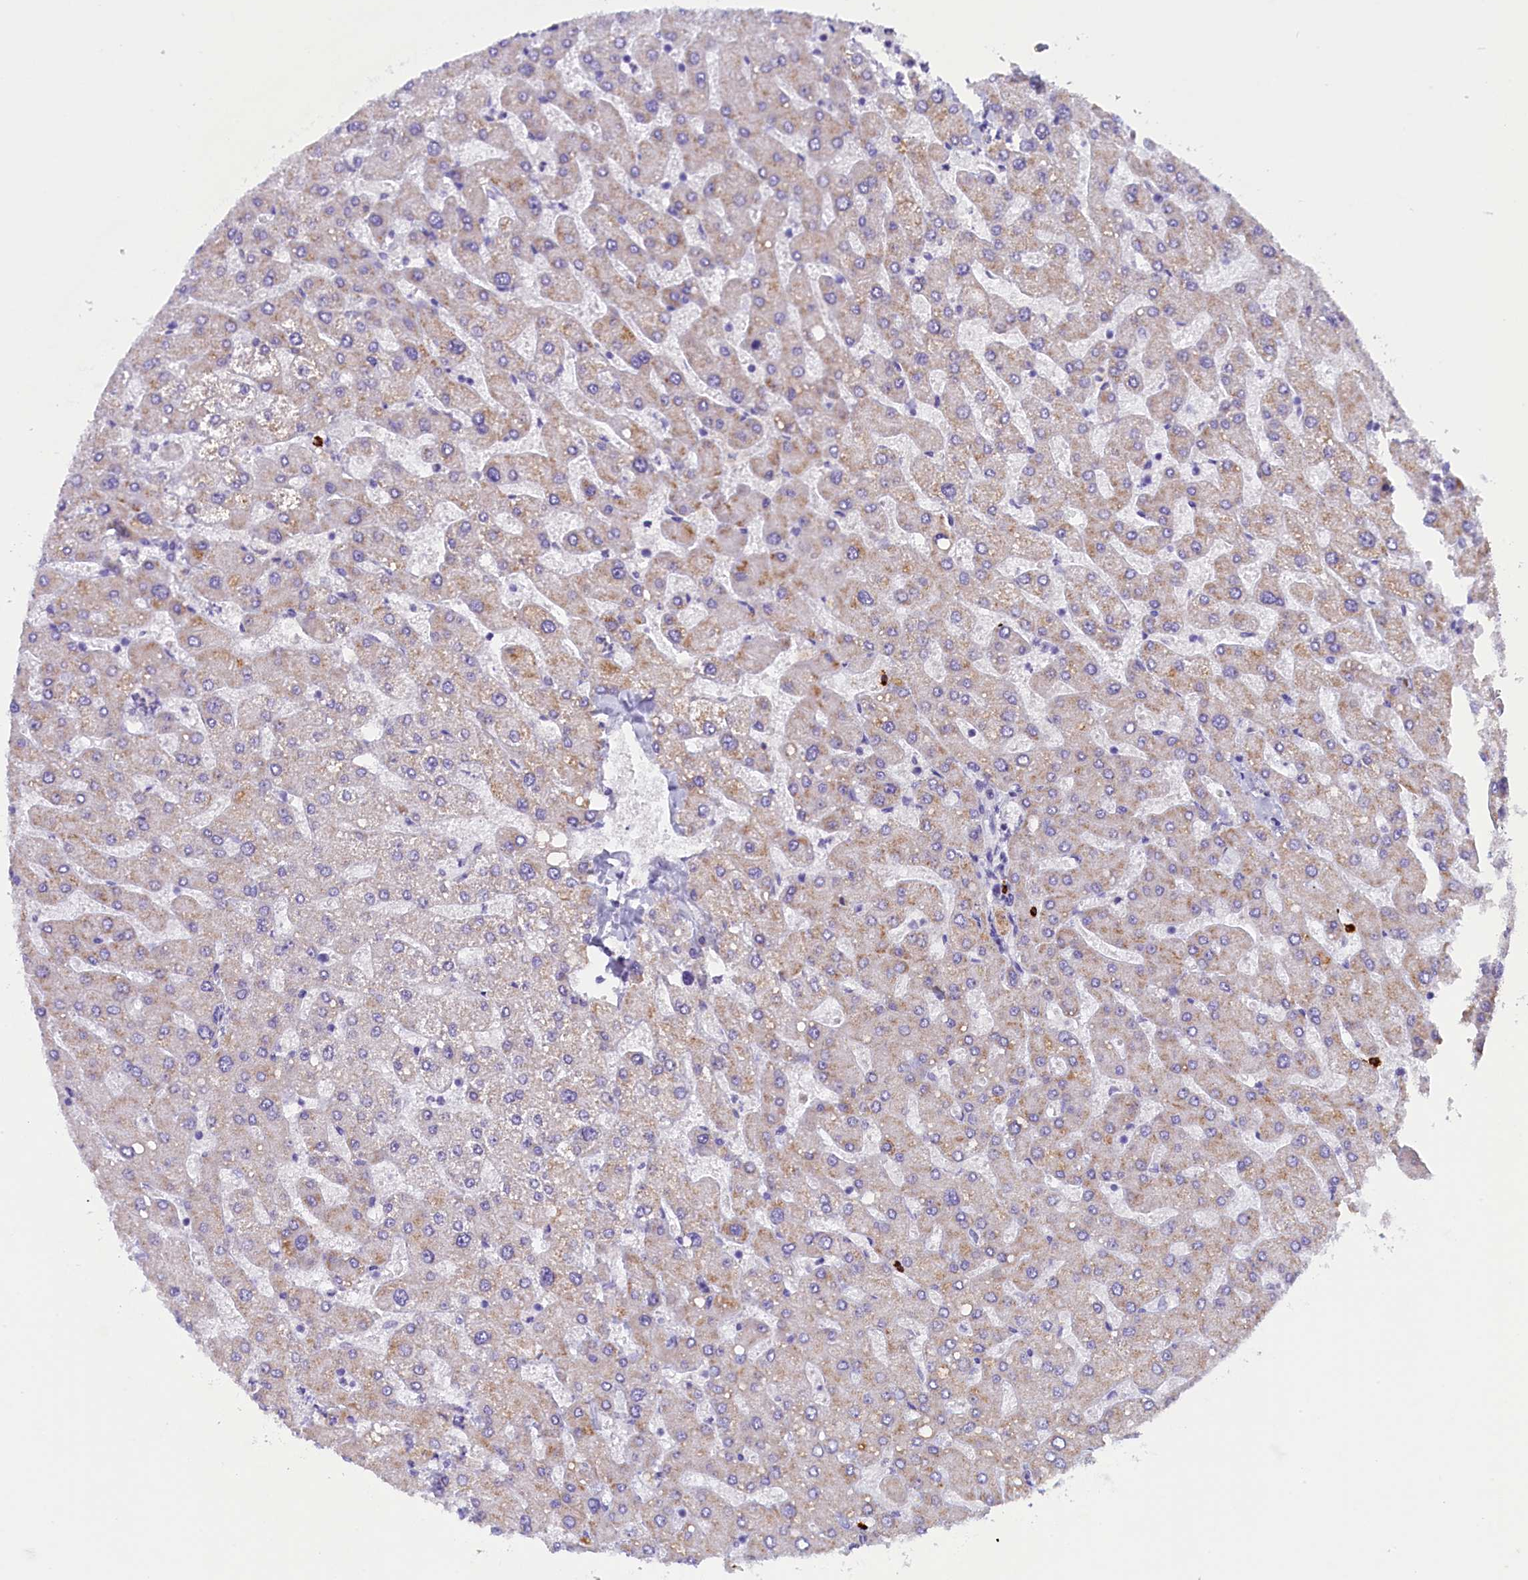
{"staining": {"intensity": "negative", "quantity": "none", "location": "none"}, "tissue": "liver", "cell_type": "Cholangiocytes", "image_type": "normal", "snomed": [{"axis": "morphology", "description": "Normal tissue, NOS"}, {"axis": "topography", "description": "Liver"}], "caption": "Immunohistochemistry (IHC) of unremarkable liver reveals no expression in cholangiocytes.", "gene": "RTTN", "patient": {"sex": "male", "age": 55}}